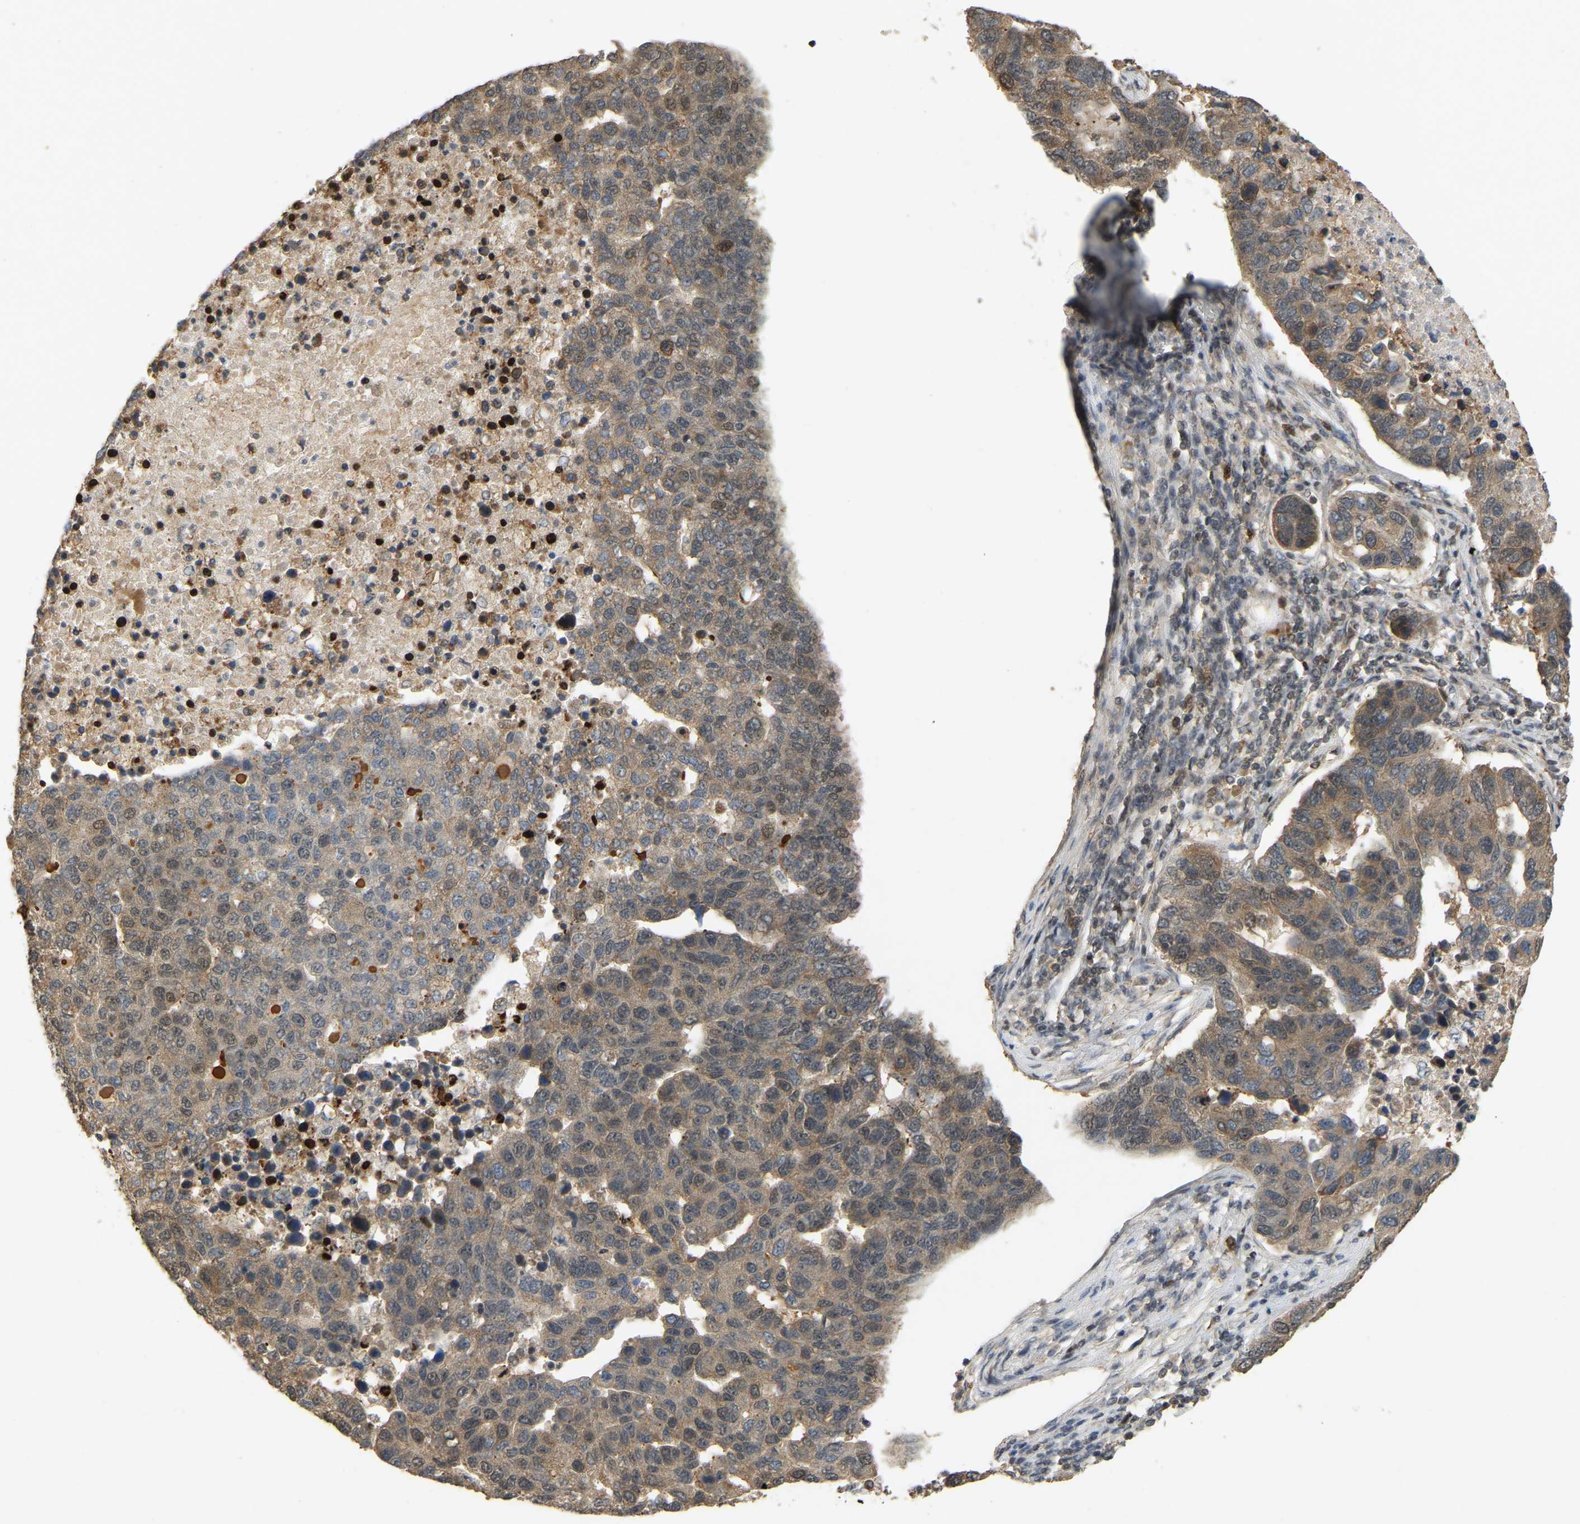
{"staining": {"intensity": "moderate", "quantity": ">75%", "location": "cytoplasmic/membranous,nuclear"}, "tissue": "pancreatic cancer", "cell_type": "Tumor cells", "image_type": "cancer", "snomed": [{"axis": "morphology", "description": "Adenocarcinoma, NOS"}, {"axis": "topography", "description": "Pancreas"}], "caption": "The photomicrograph demonstrates staining of pancreatic adenocarcinoma, revealing moderate cytoplasmic/membranous and nuclear protein expression (brown color) within tumor cells. (Brightfield microscopy of DAB IHC at high magnification).", "gene": "BRF2", "patient": {"sex": "female", "age": 61}}